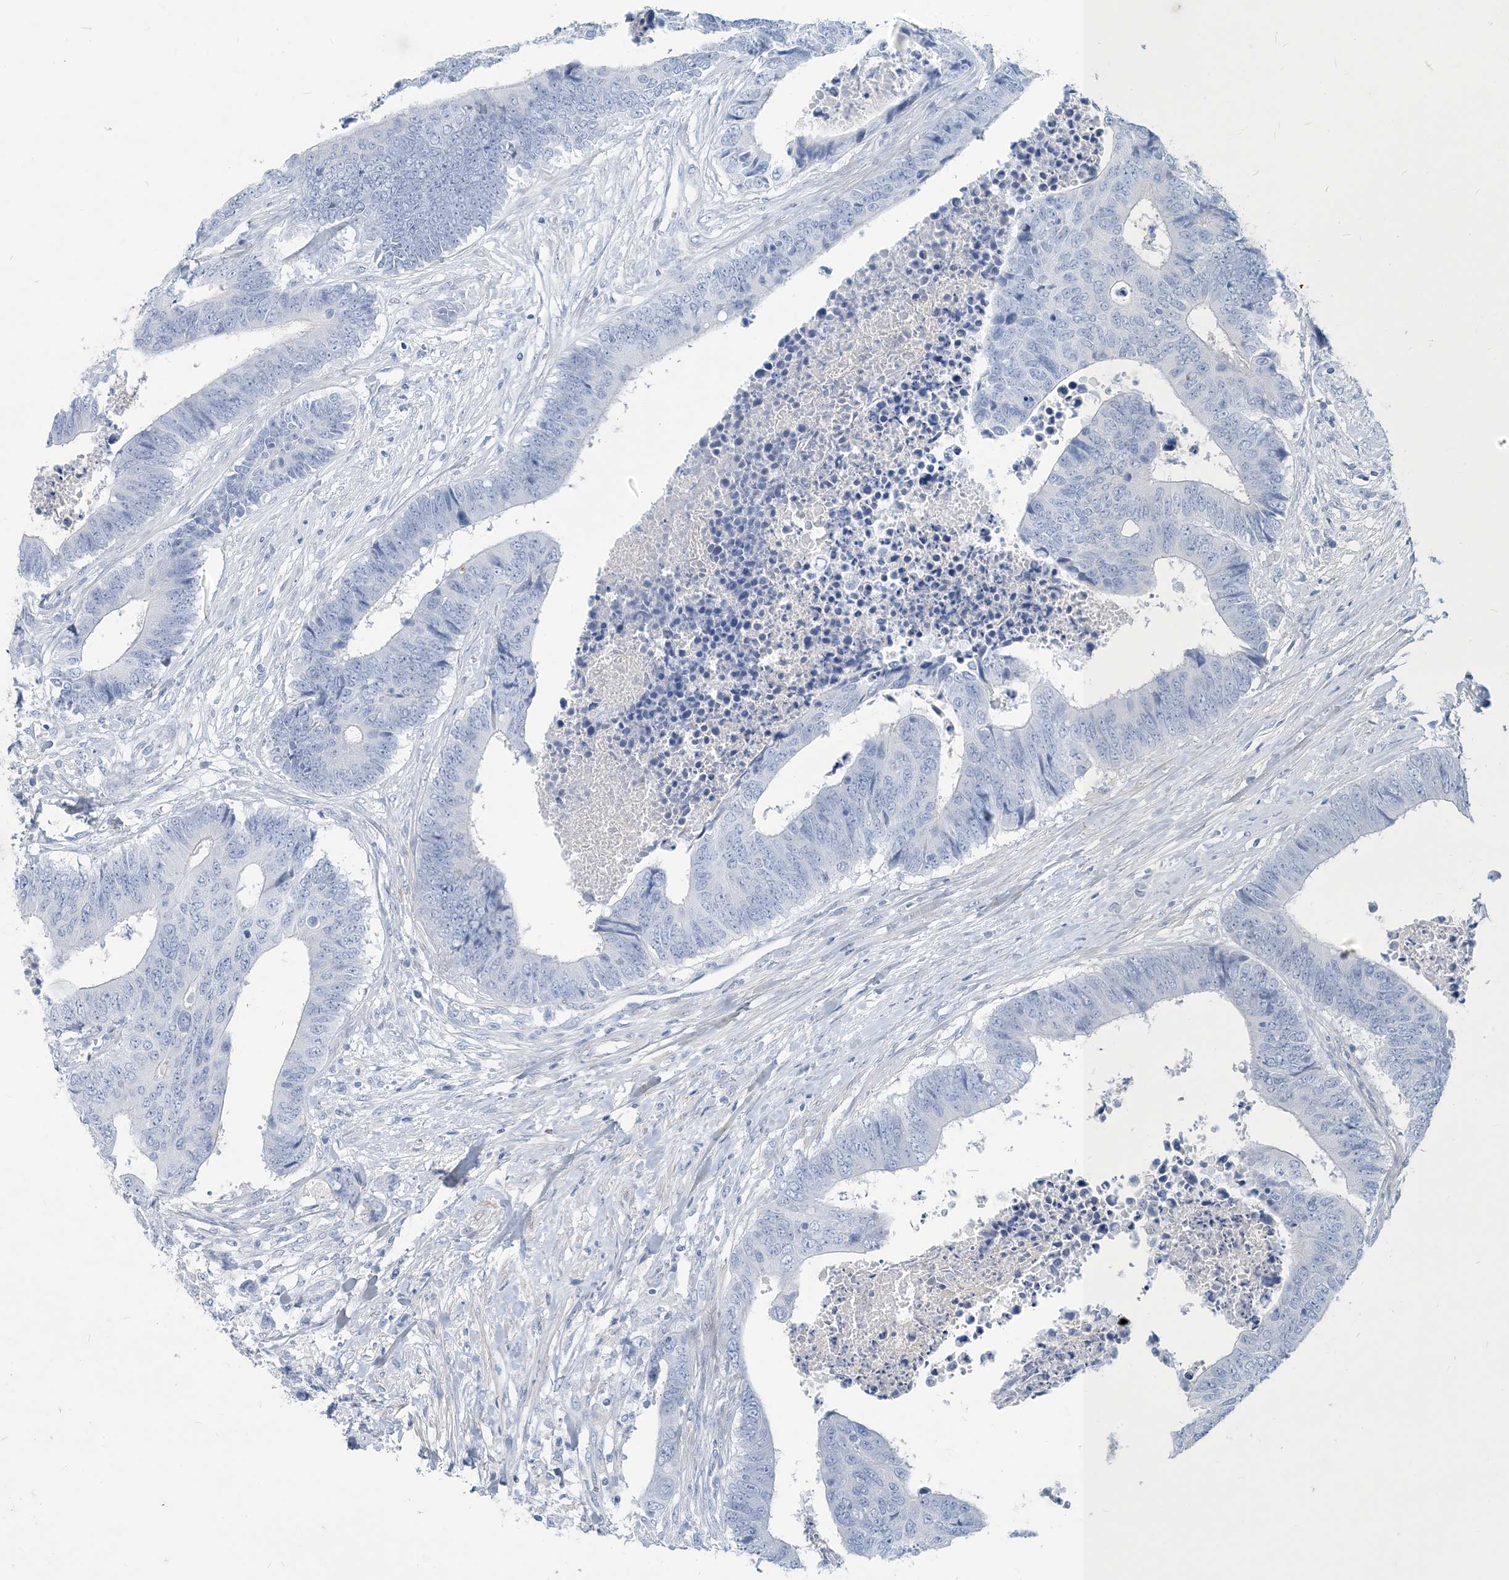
{"staining": {"intensity": "negative", "quantity": "none", "location": "none"}, "tissue": "colorectal cancer", "cell_type": "Tumor cells", "image_type": "cancer", "snomed": [{"axis": "morphology", "description": "Adenocarcinoma, NOS"}, {"axis": "topography", "description": "Rectum"}], "caption": "A high-resolution photomicrograph shows immunohistochemistry (IHC) staining of colorectal cancer (adenocarcinoma), which shows no significant staining in tumor cells.", "gene": "MOXD1", "patient": {"sex": "male", "age": 84}}